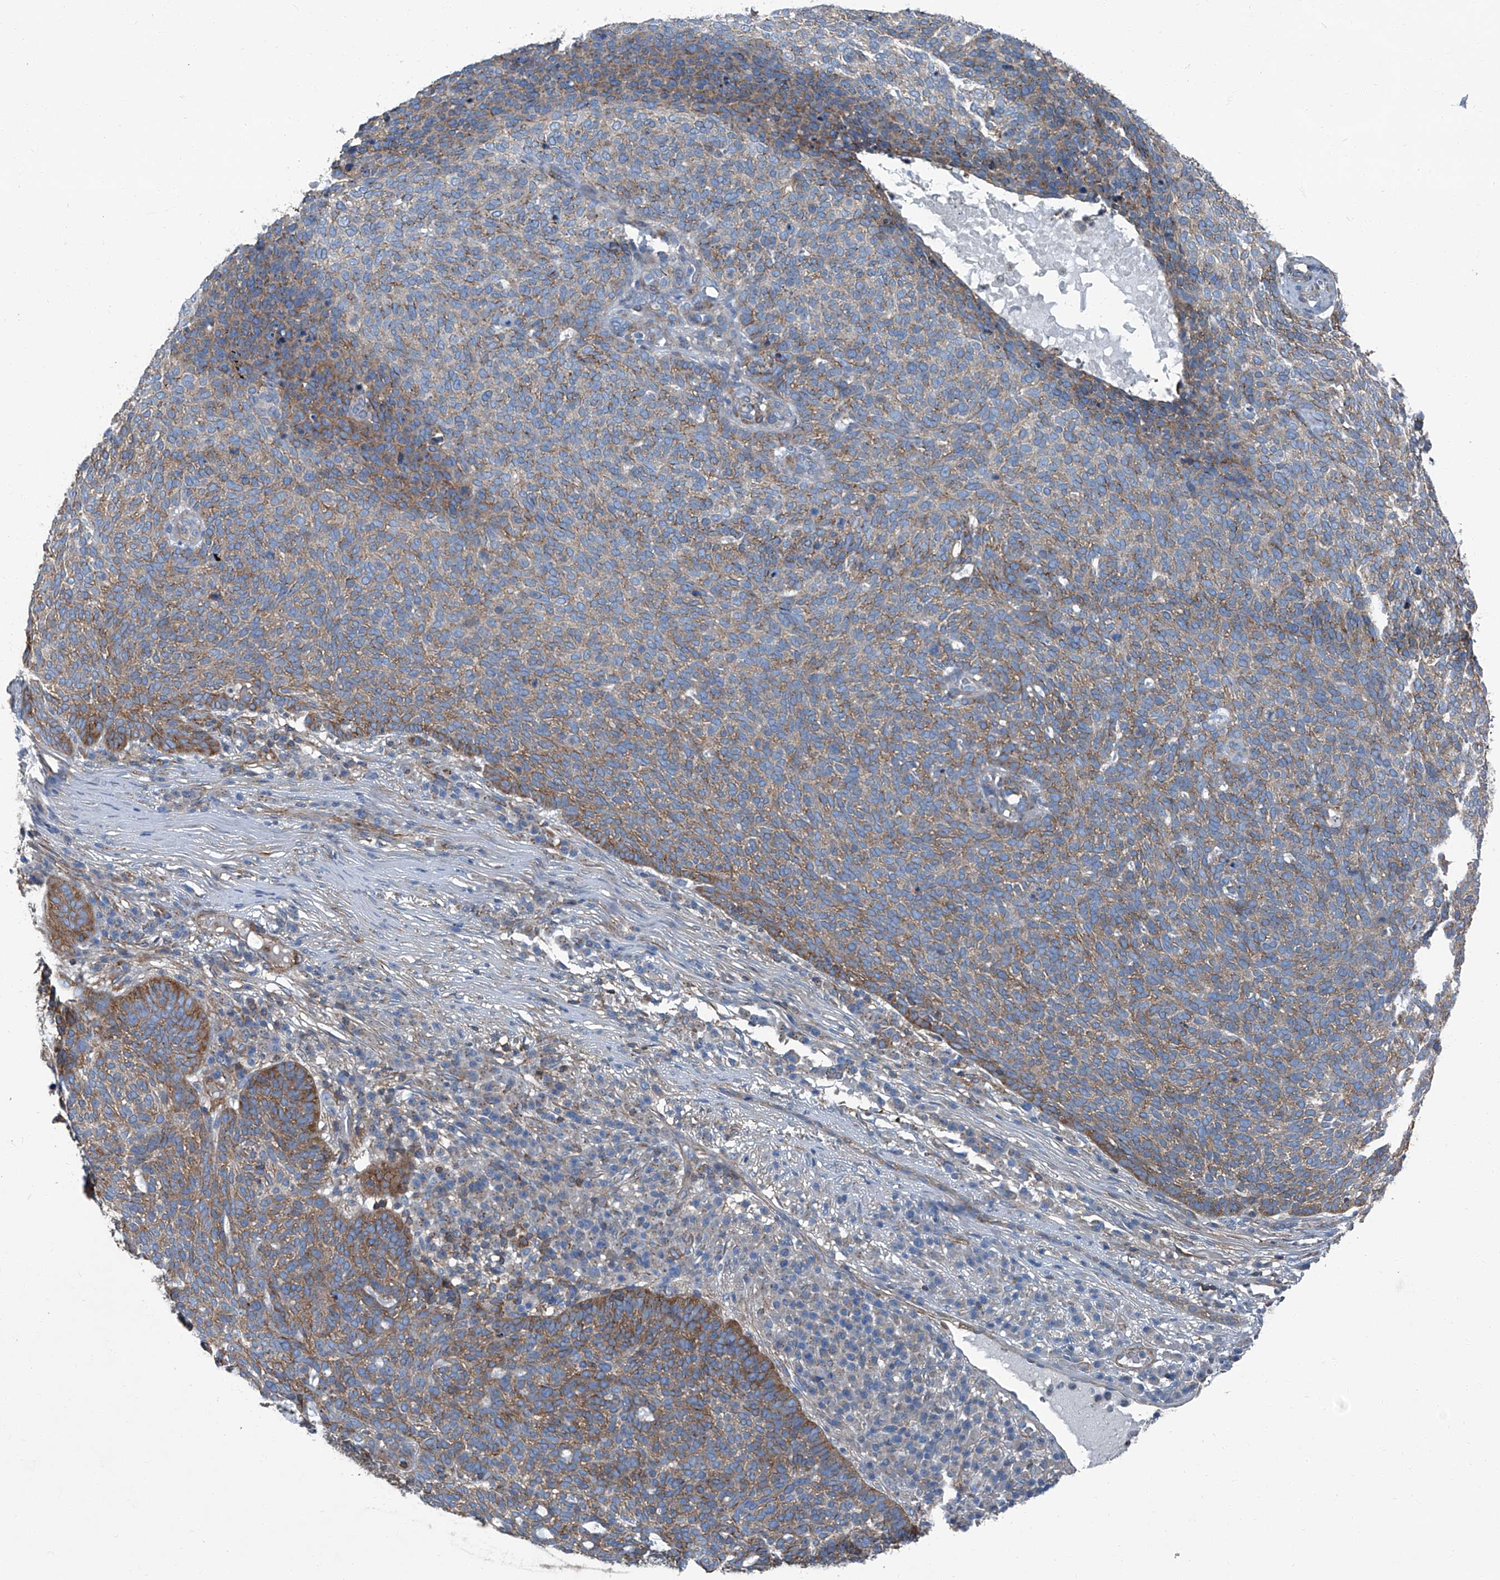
{"staining": {"intensity": "moderate", "quantity": "25%-75%", "location": "cytoplasmic/membranous"}, "tissue": "skin cancer", "cell_type": "Tumor cells", "image_type": "cancer", "snomed": [{"axis": "morphology", "description": "Squamous cell carcinoma, NOS"}, {"axis": "topography", "description": "Skin"}], "caption": "Human squamous cell carcinoma (skin) stained for a protein (brown) shows moderate cytoplasmic/membranous positive expression in about 25%-75% of tumor cells.", "gene": "SEPTIN7", "patient": {"sex": "female", "age": 90}}